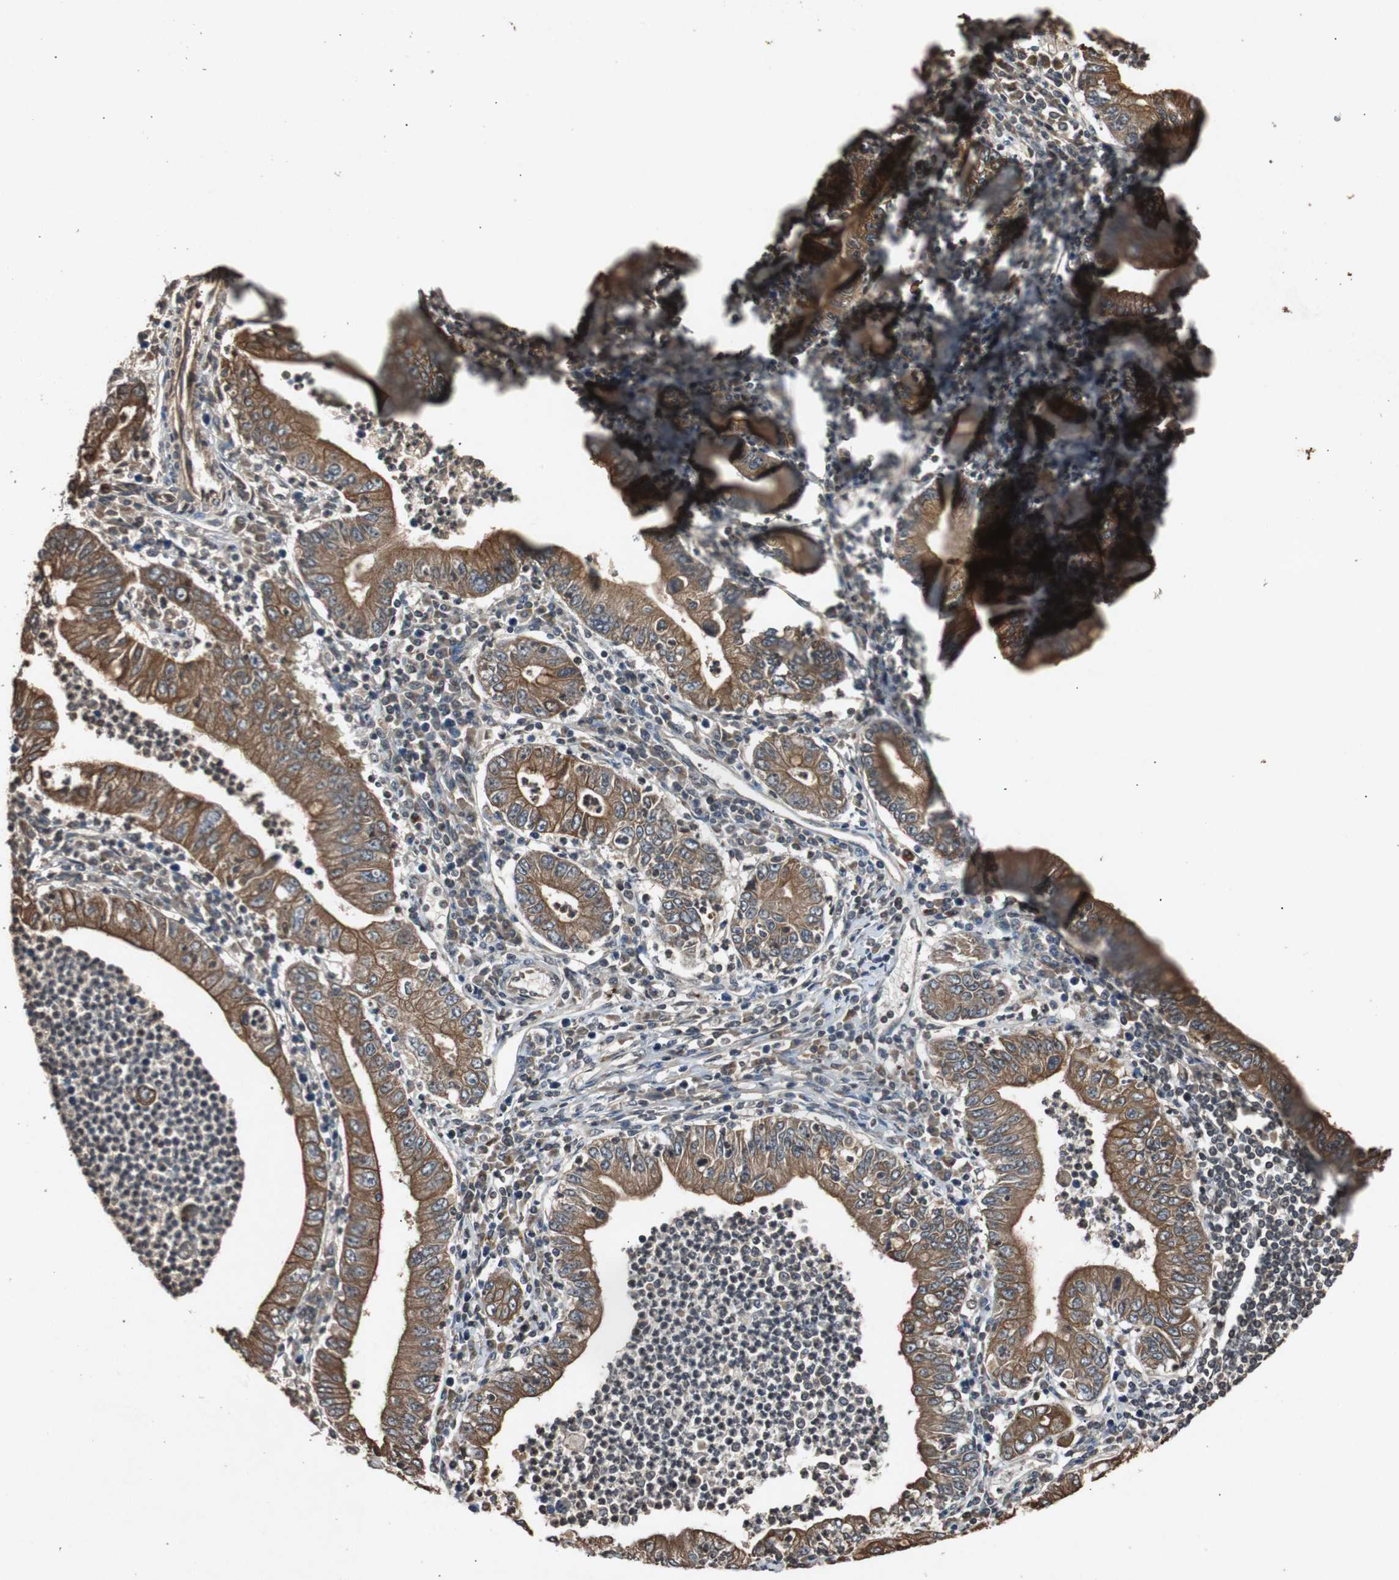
{"staining": {"intensity": "strong", "quantity": ">75%", "location": "cytoplasmic/membranous"}, "tissue": "stomach cancer", "cell_type": "Tumor cells", "image_type": "cancer", "snomed": [{"axis": "morphology", "description": "Normal tissue, NOS"}, {"axis": "morphology", "description": "Adenocarcinoma, NOS"}, {"axis": "topography", "description": "Esophagus"}, {"axis": "topography", "description": "Stomach, upper"}, {"axis": "topography", "description": "Peripheral nerve tissue"}], "caption": "High-magnification brightfield microscopy of stomach adenocarcinoma stained with DAB (3,3'-diaminobenzidine) (brown) and counterstained with hematoxylin (blue). tumor cells exhibit strong cytoplasmic/membranous positivity is identified in approximately>75% of cells.", "gene": "SLIT2", "patient": {"sex": "male", "age": 62}}